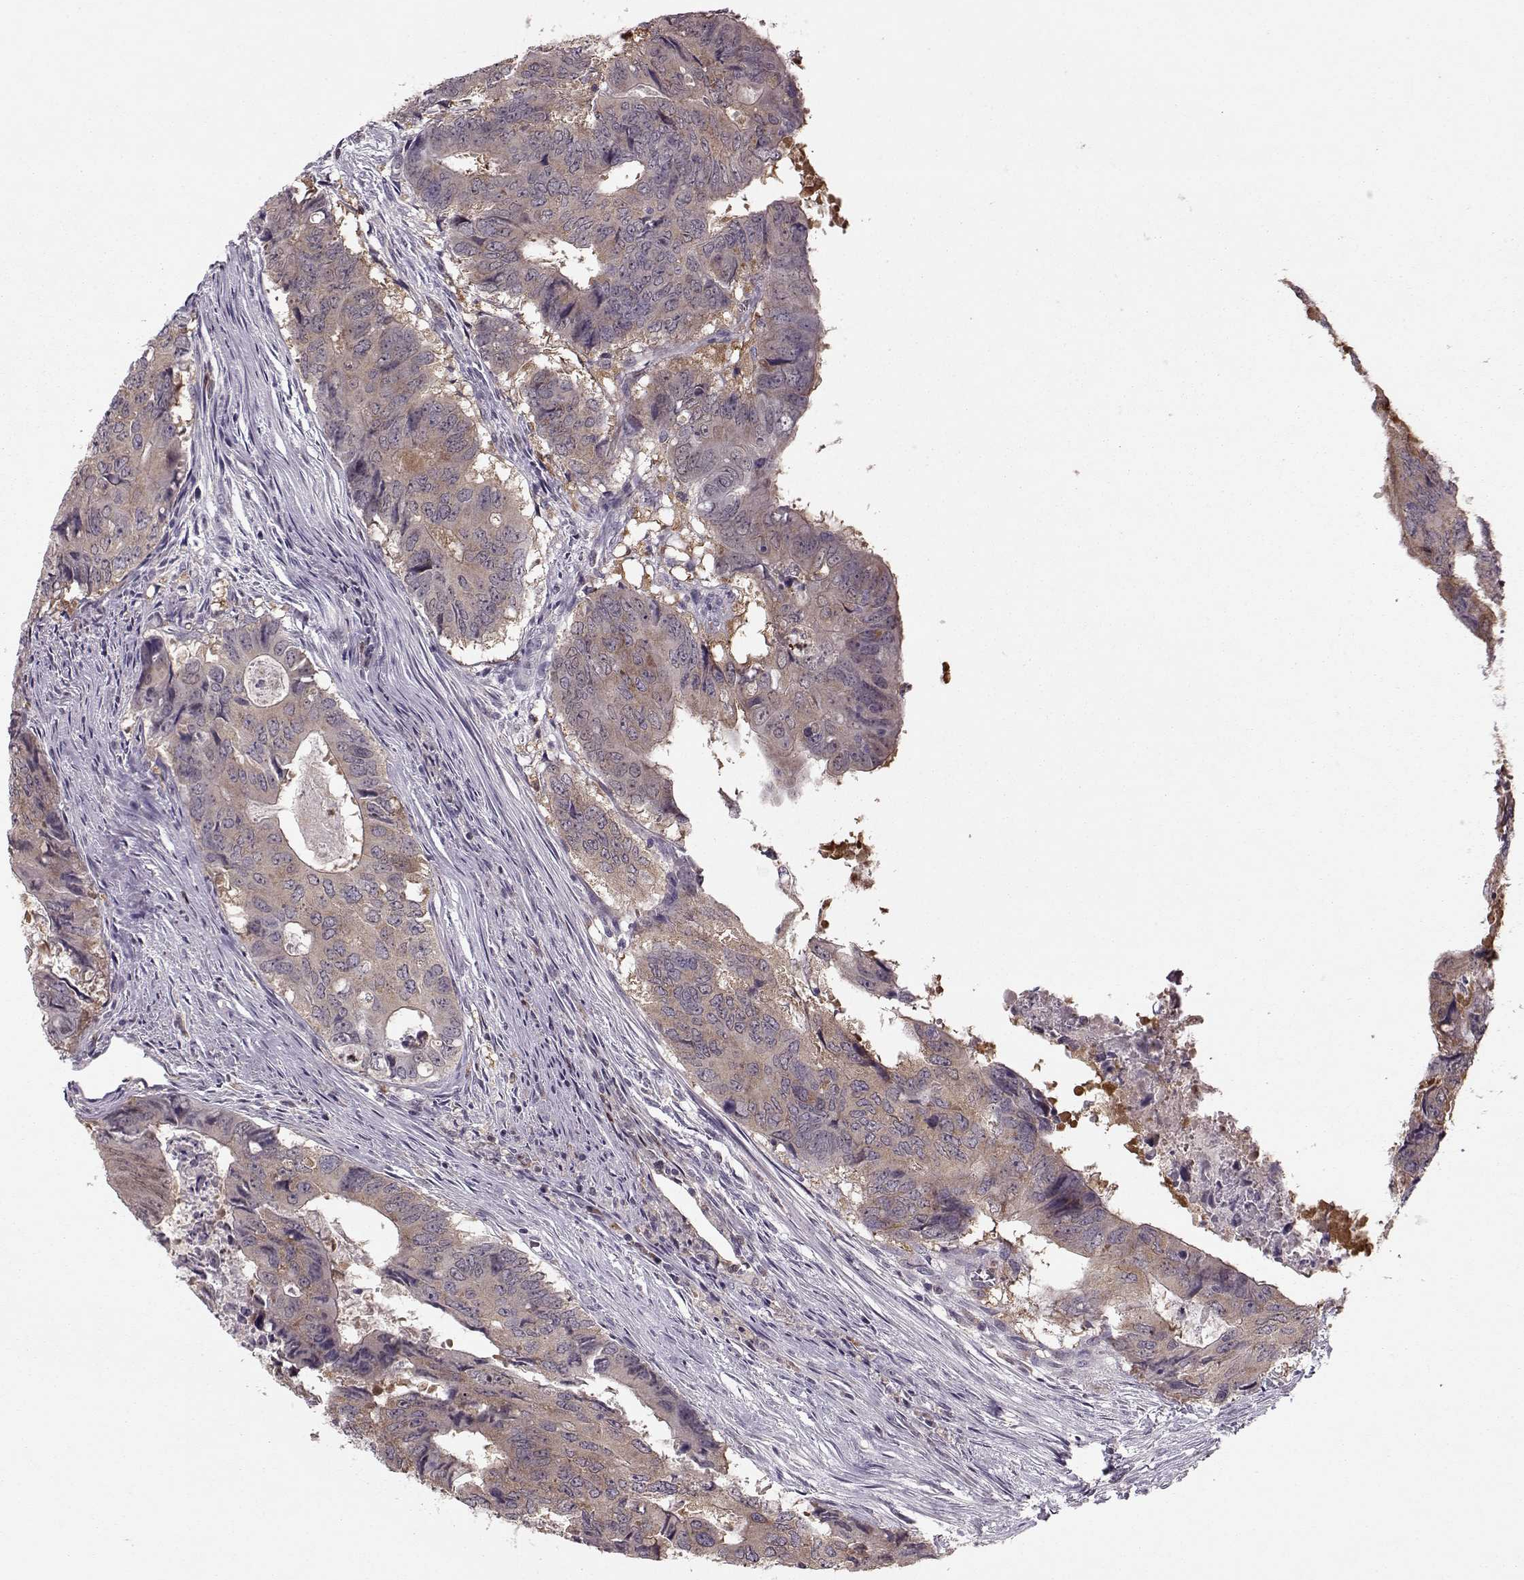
{"staining": {"intensity": "moderate", "quantity": ">75%", "location": "cytoplasmic/membranous"}, "tissue": "colorectal cancer", "cell_type": "Tumor cells", "image_type": "cancer", "snomed": [{"axis": "morphology", "description": "Adenocarcinoma, NOS"}, {"axis": "topography", "description": "Colon"}], "caption": "Tumor cells demonstrate medium levels of moderate cytoplasmic/membranous expression in about >75% of cells in human adenocarcinoma (colorectal).", "gene": "ACOT11", "patient": {"sex": "male", "age": 79}}